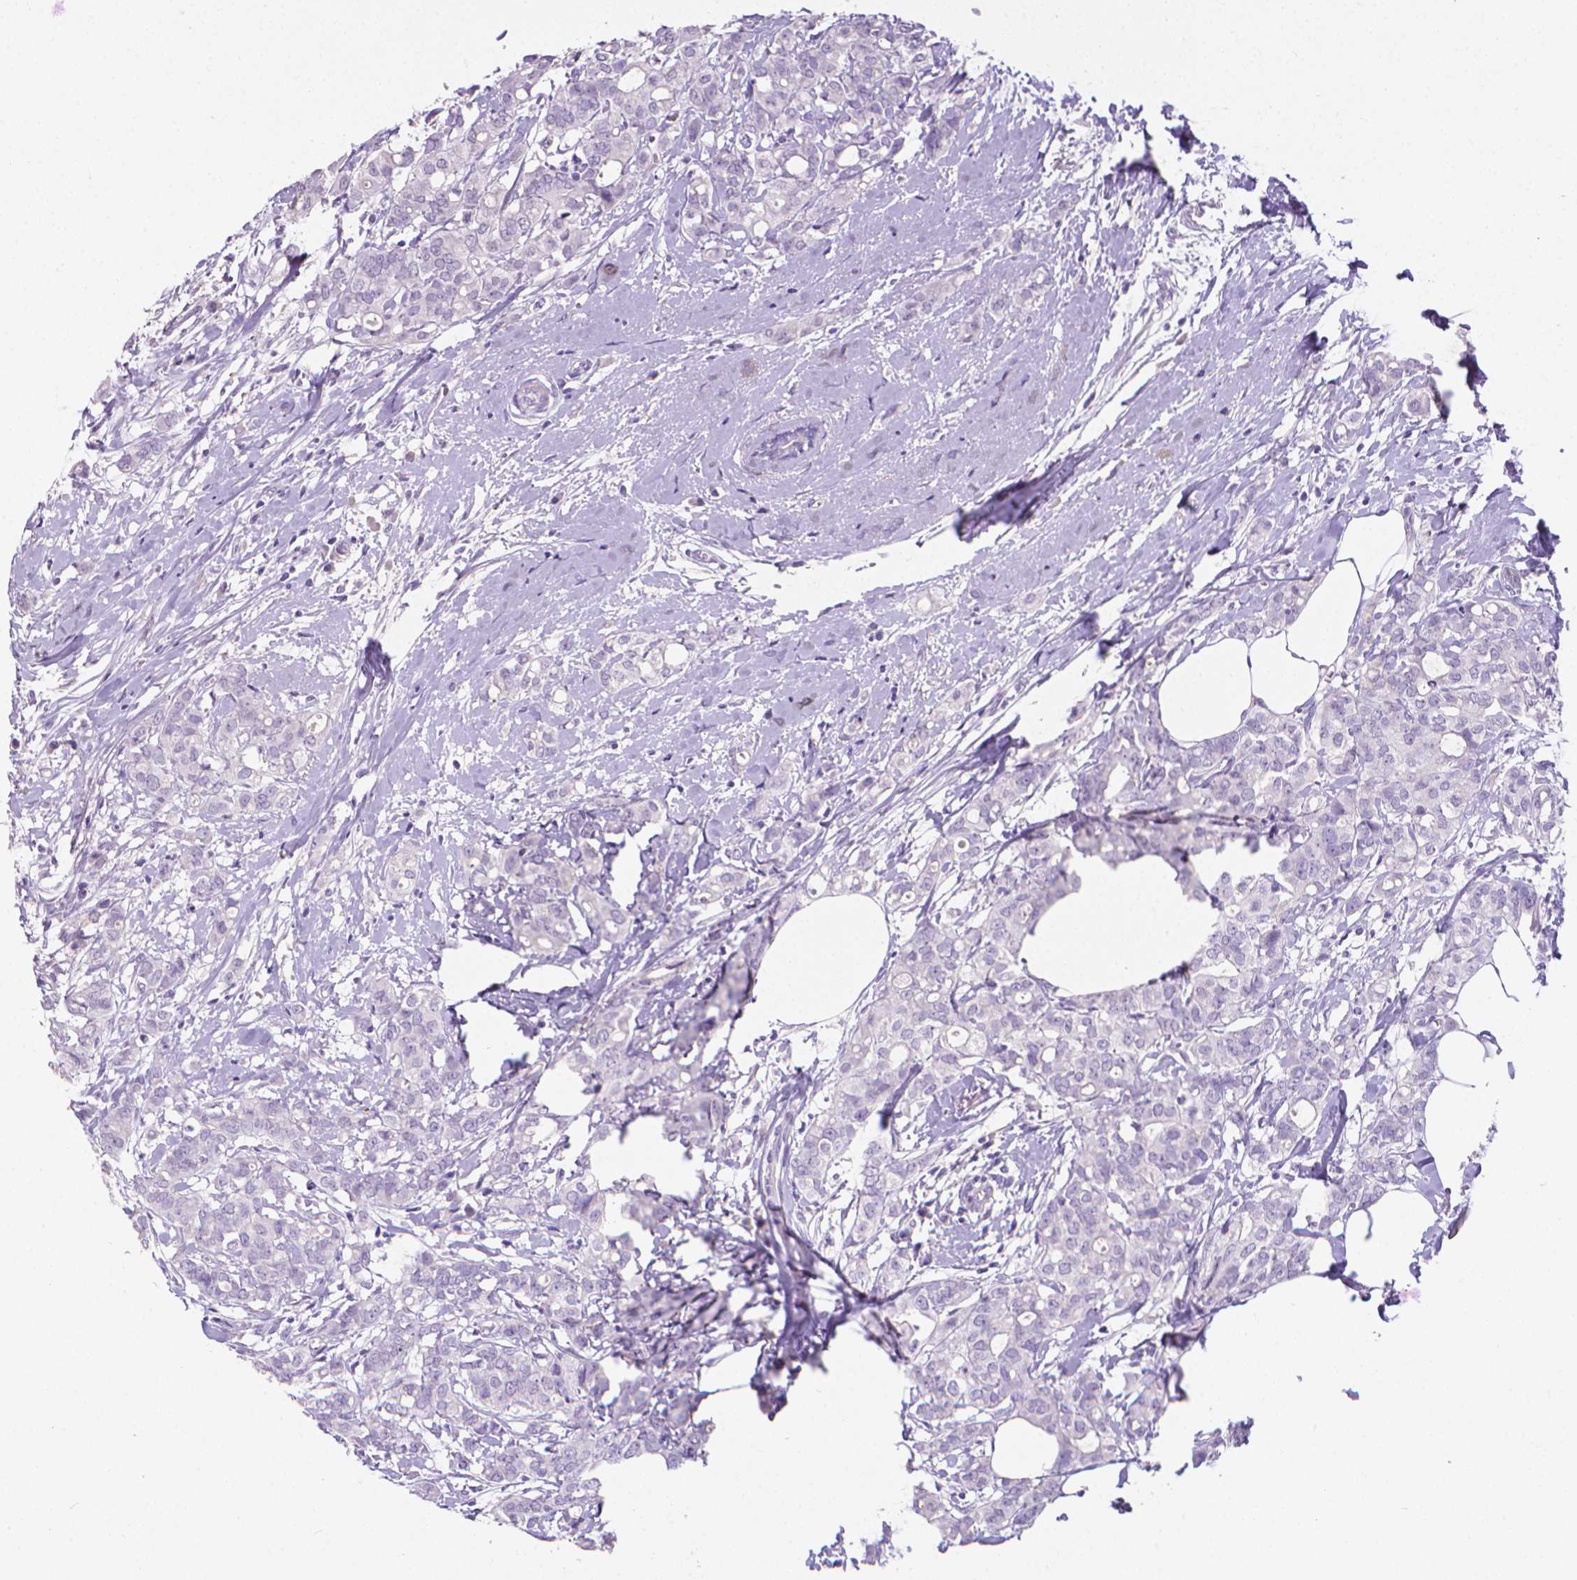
{"staining": {"intensity": "negative", "quantity": "none", "location": "none"}, "tissue": "breast cancer", "cell_type": "Tumor cells", "image_type": "cancer", "snomed": [{"axis": "morphology", "description": "Duct carcinoma"}, {"axis": "topography", "description": "Breast"}], "caption": "There is no significant staining in tumor cells of breast cancer (intraductal carcinoma).", "gene": "XPNPEP2", "patient": {"sex": "female", "age": 40}}